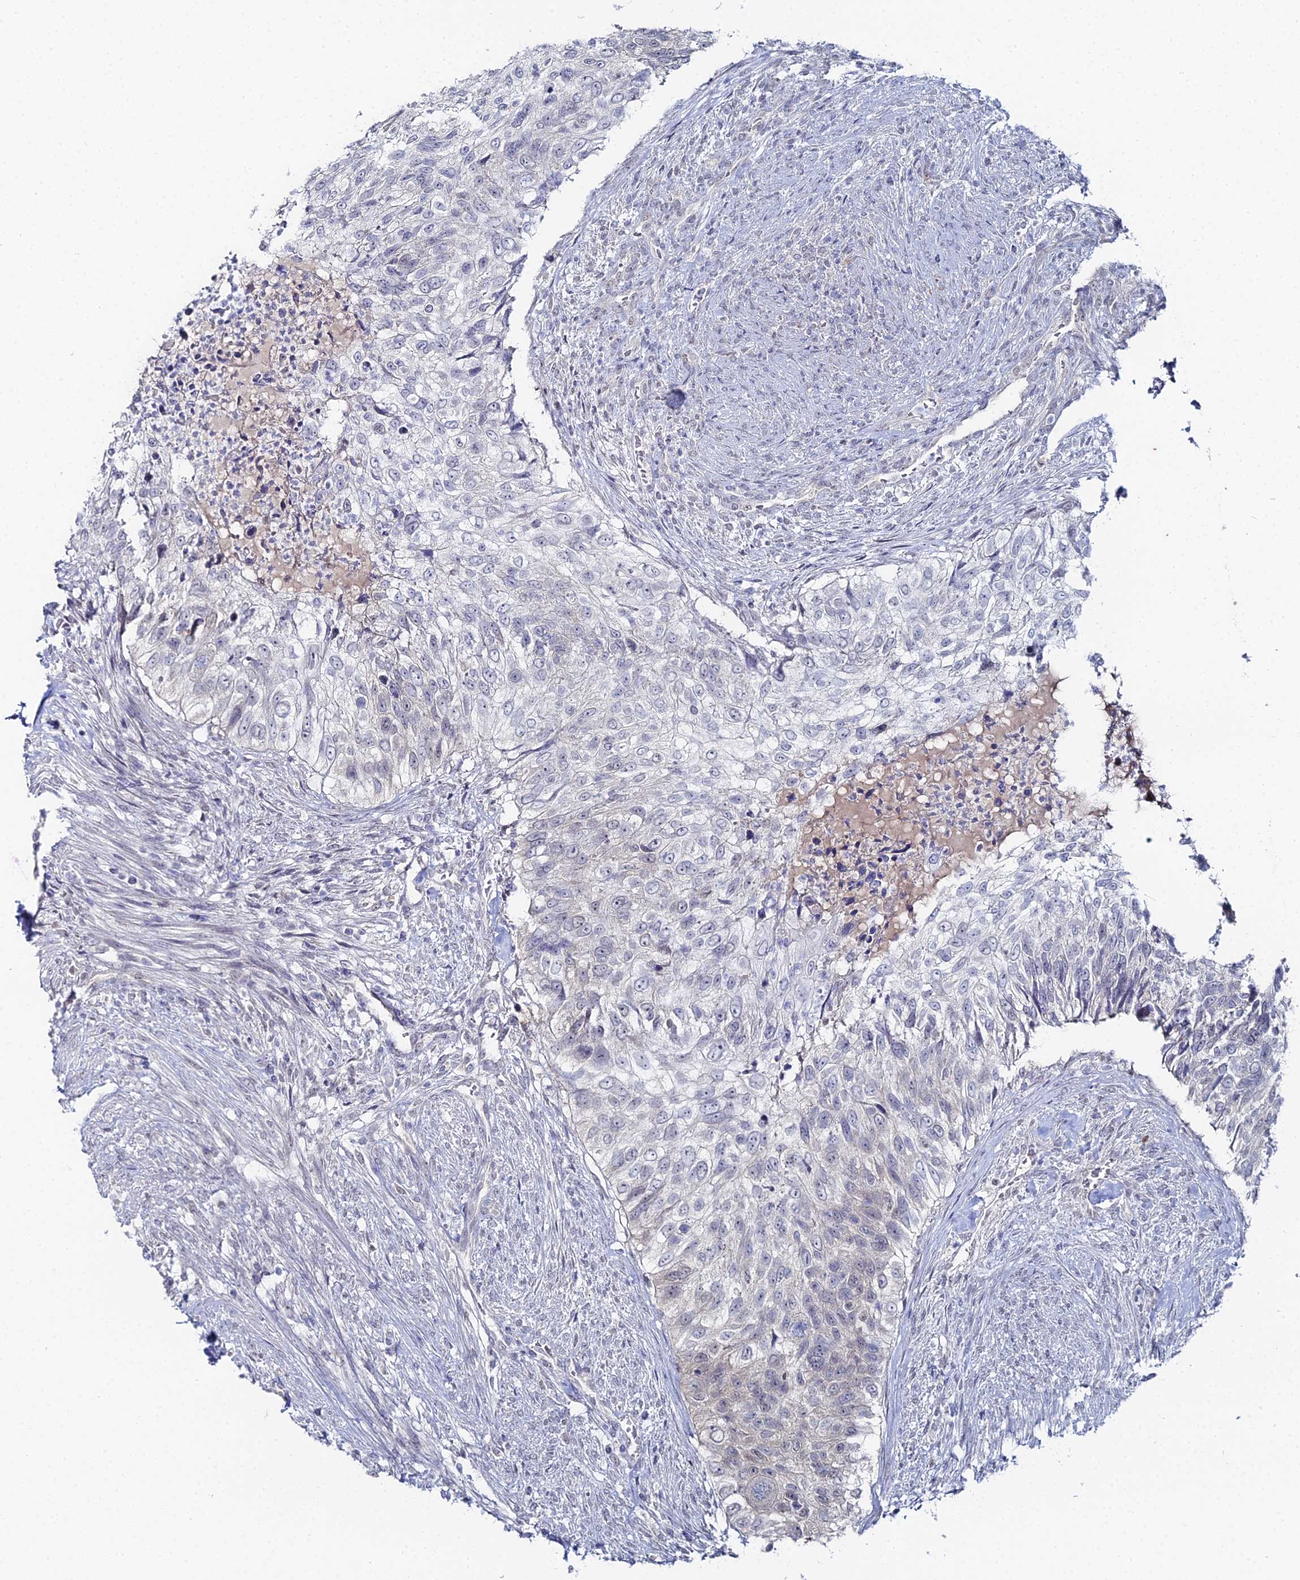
{"staining": {"intensity": "negative", "quantity": "none", "location": "none"}, "tissue": "urothelial cancer", "cell_type": "Tumor cells", "image_type": "cancer", "snomed": [{"axis": "morphology", "description": "Urothelial carcinoma, High grade"}, {"axis": "topography", "description": "Urinary bladder"}], "caption": "Immunohistochemical staining of human urothelial cancer displays no significant expression in tumor cells.", "gene": "THAP4", "patient": {"sex": "female", "age": 60}}